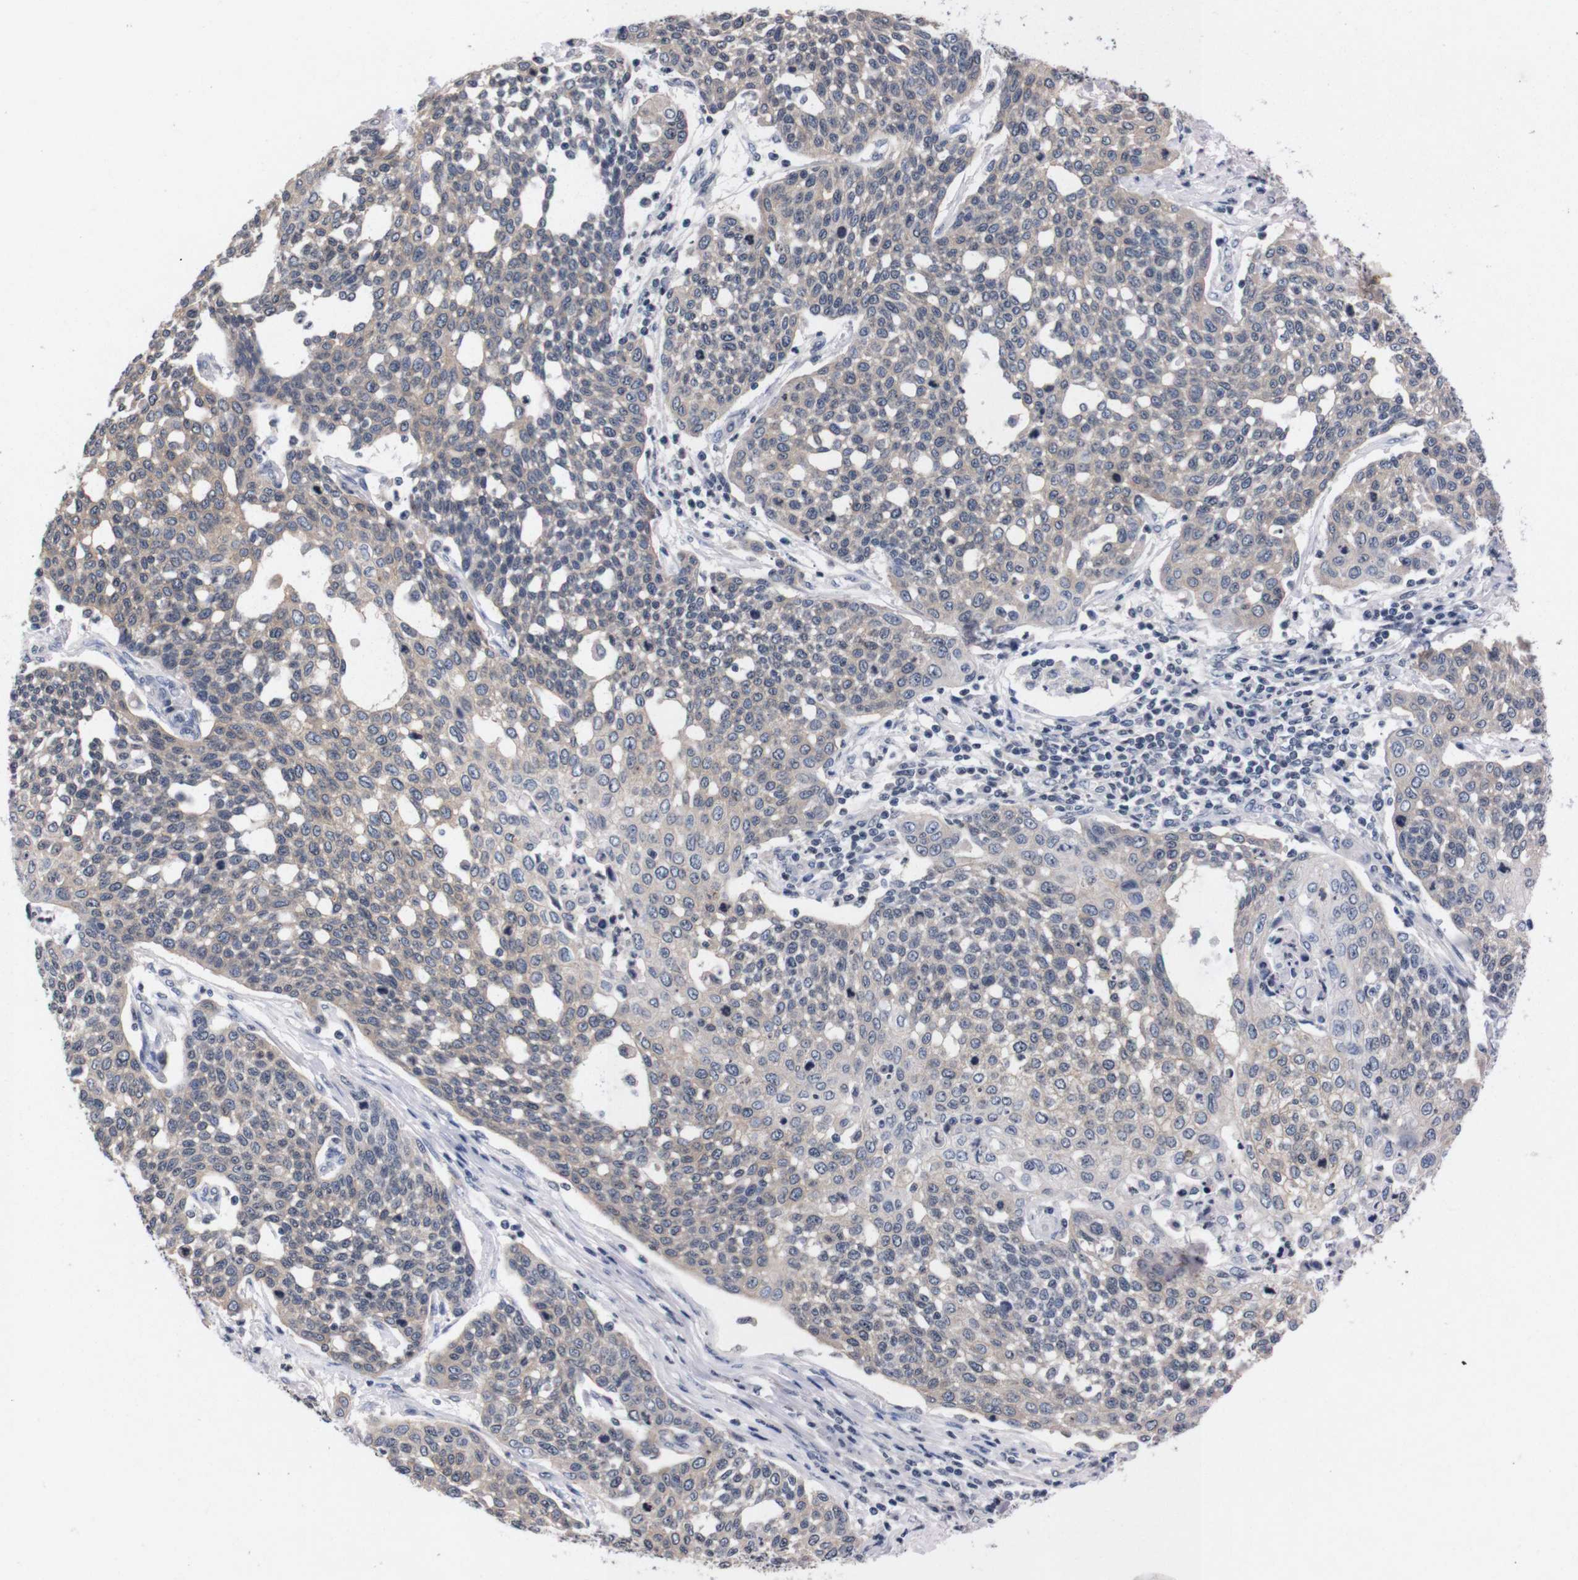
{"staining": {"intensity": "weak", "quantity": "25%-75%", "location": "cytoplasmic/membranous"}, "tissue": "cervical cancer", "cell_type": "Tumor cells", "image_type": "cancer", "snomed": [{"axis": "morphology", "description": "Squamous cell carcinoma, NOS"}, {"axis": "topography", "description": "Cervix"}], "caption": "Tumor cells show low levels of weak cytoplasmic/membranous positivity in approximately 25%-75% of cells in cervical cancer. The staining was performed using DAB (3,3'-diaminobenzidine), with brown indicating positive protein expression. Nuclei are stained blue with hematoxylin.", "gene": "TNFRSF21", "patient": {"sex": "female", "age": 34}}